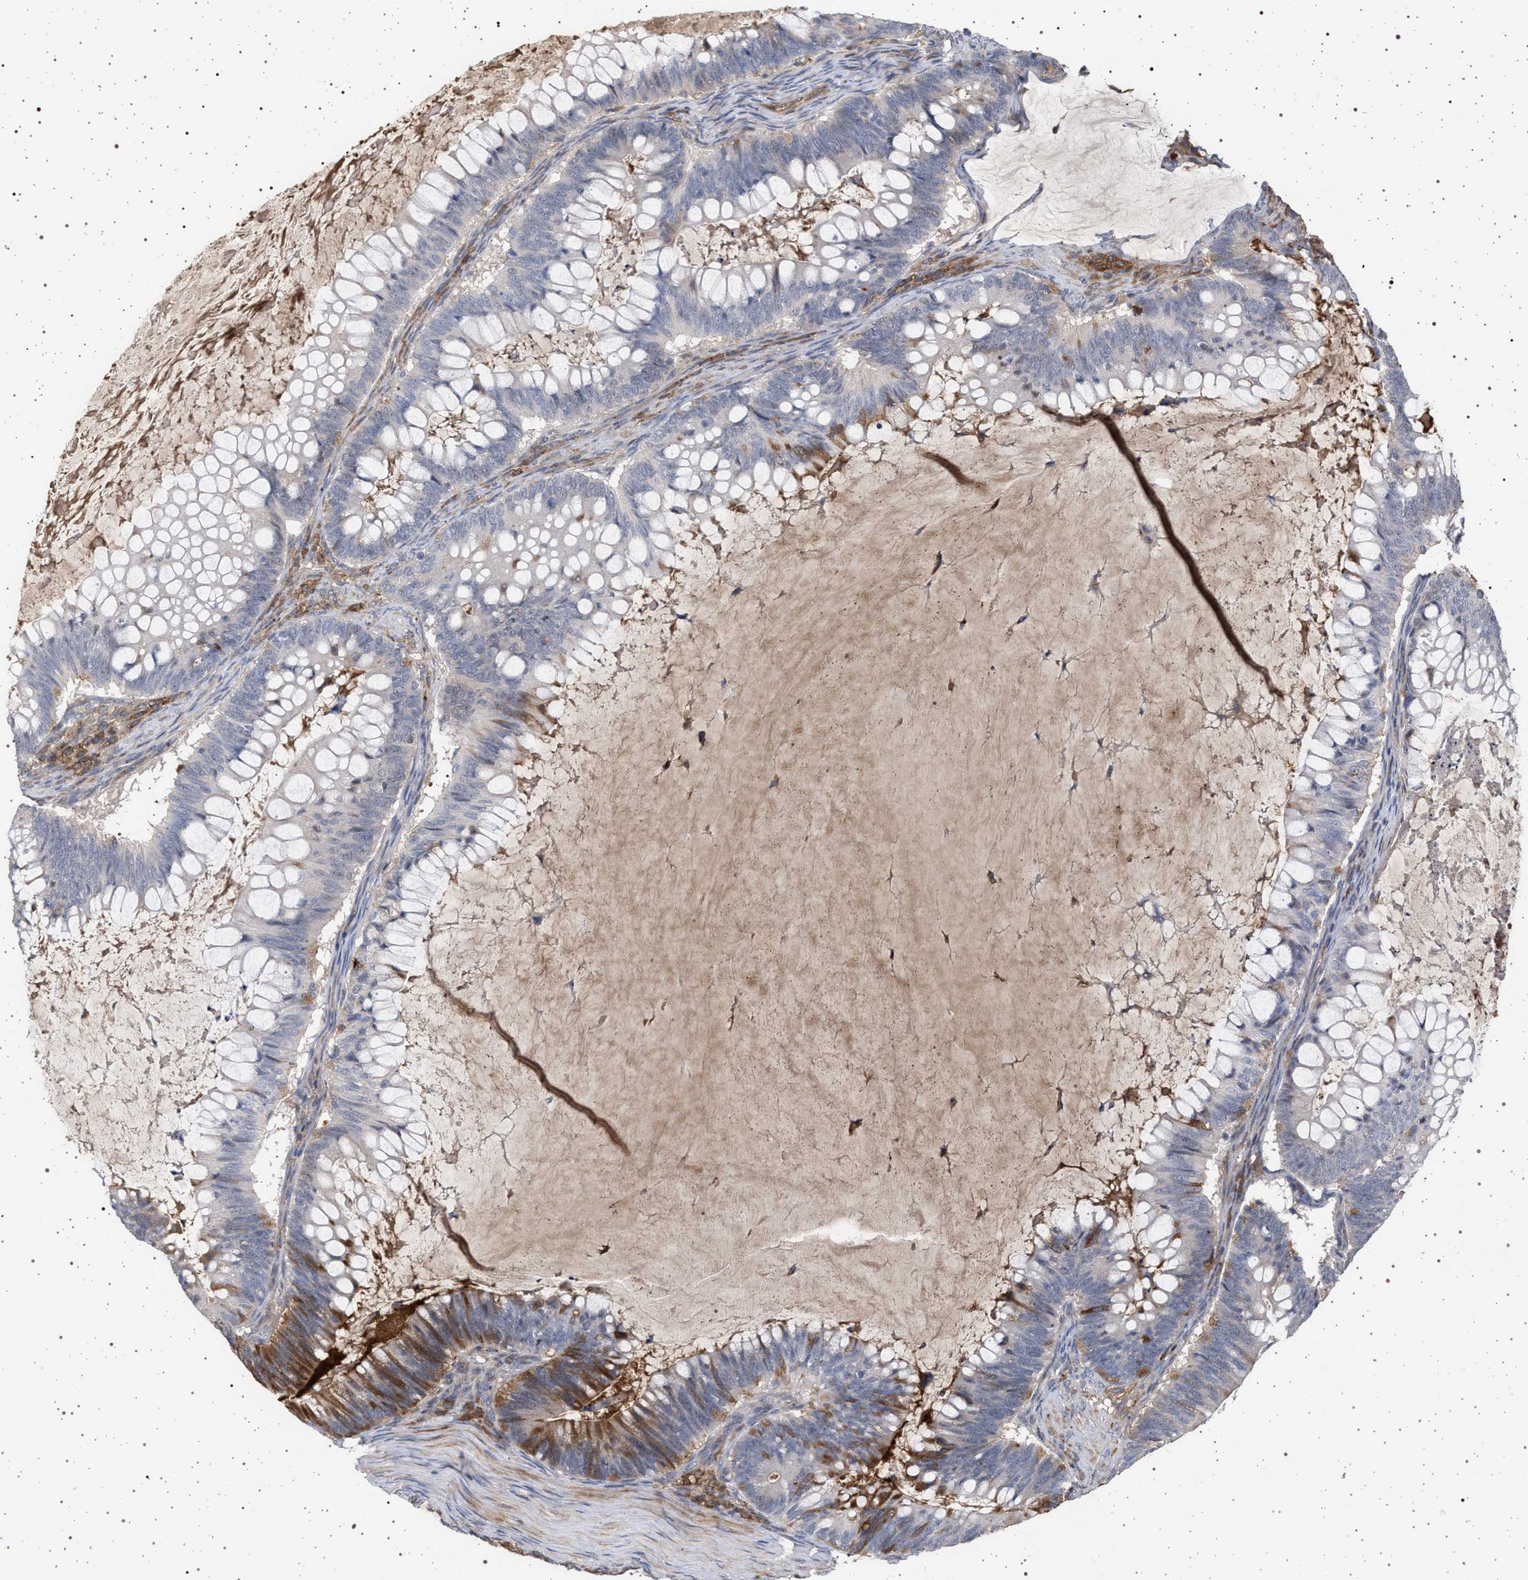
{"staining": {"intensity": "moderate", "quantity": "<25%", "location": "cytoplasmic/membranous"}, "tissue": "ovarian cancer", "cell_type": "Tumor cells", "image_type": "cancer", "snomed": [{"axis": "morphology", "description": "Cystadenocarcinoma, mucinous, NOS"}, {"axis": "topography", "description": "Ovary"}], "caption": "Brown immunohistochemical staining in ovarian cancer exhibits moderate cytoplasmic/membranous positivity in about <25% of tumor cells. (DAB (3,3'-diaminobenzidine) = brown stain, brightfield microscopy at high magnification).", "gene": "RBM48", "patient": {"sex": "female", "age": 61}}